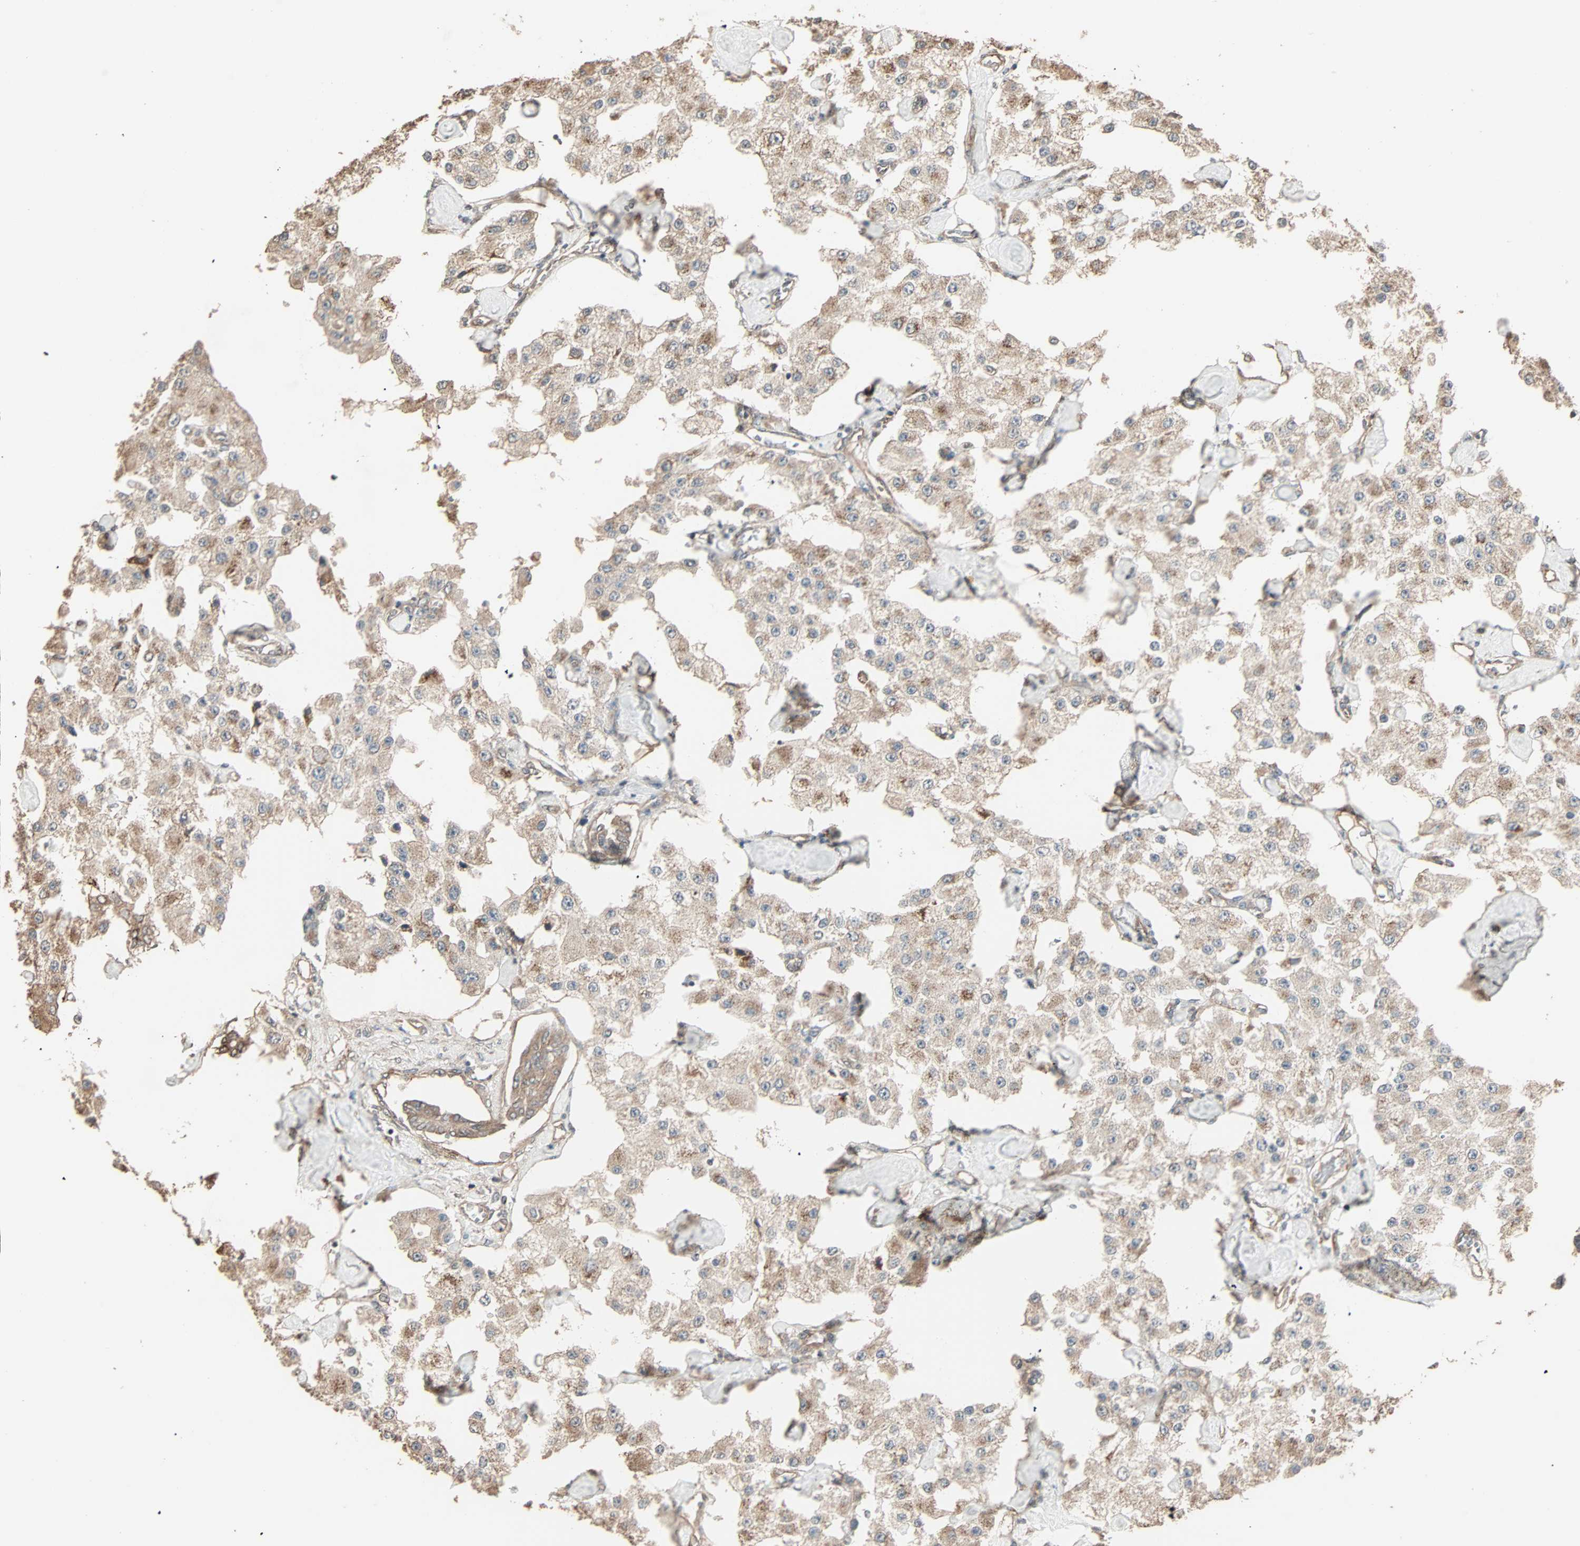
{"staining": {"intensity": "weak", "quantity": ">75%", "location": "cytoplasmic/membranous"}, "tissue": "carcinoid", "cell_type": "Tumor cells", "image_type": "cancer", "snomed": [{"axis": "morphology", "description": "Carcinoid, malignant, NOS"}, {"axis": "topography", "description": "Pancreas"}], "caption": "Tumor cells reveal low levels of weak cytoplasmic/membranous staining in approximately >75% of cells in human carcinoid (malignant). (brown staining indicates protein expression, while blue staining denotes nuclei).", "gene": "GALNT3", "patient": {"sex": "male", "age": 41}}